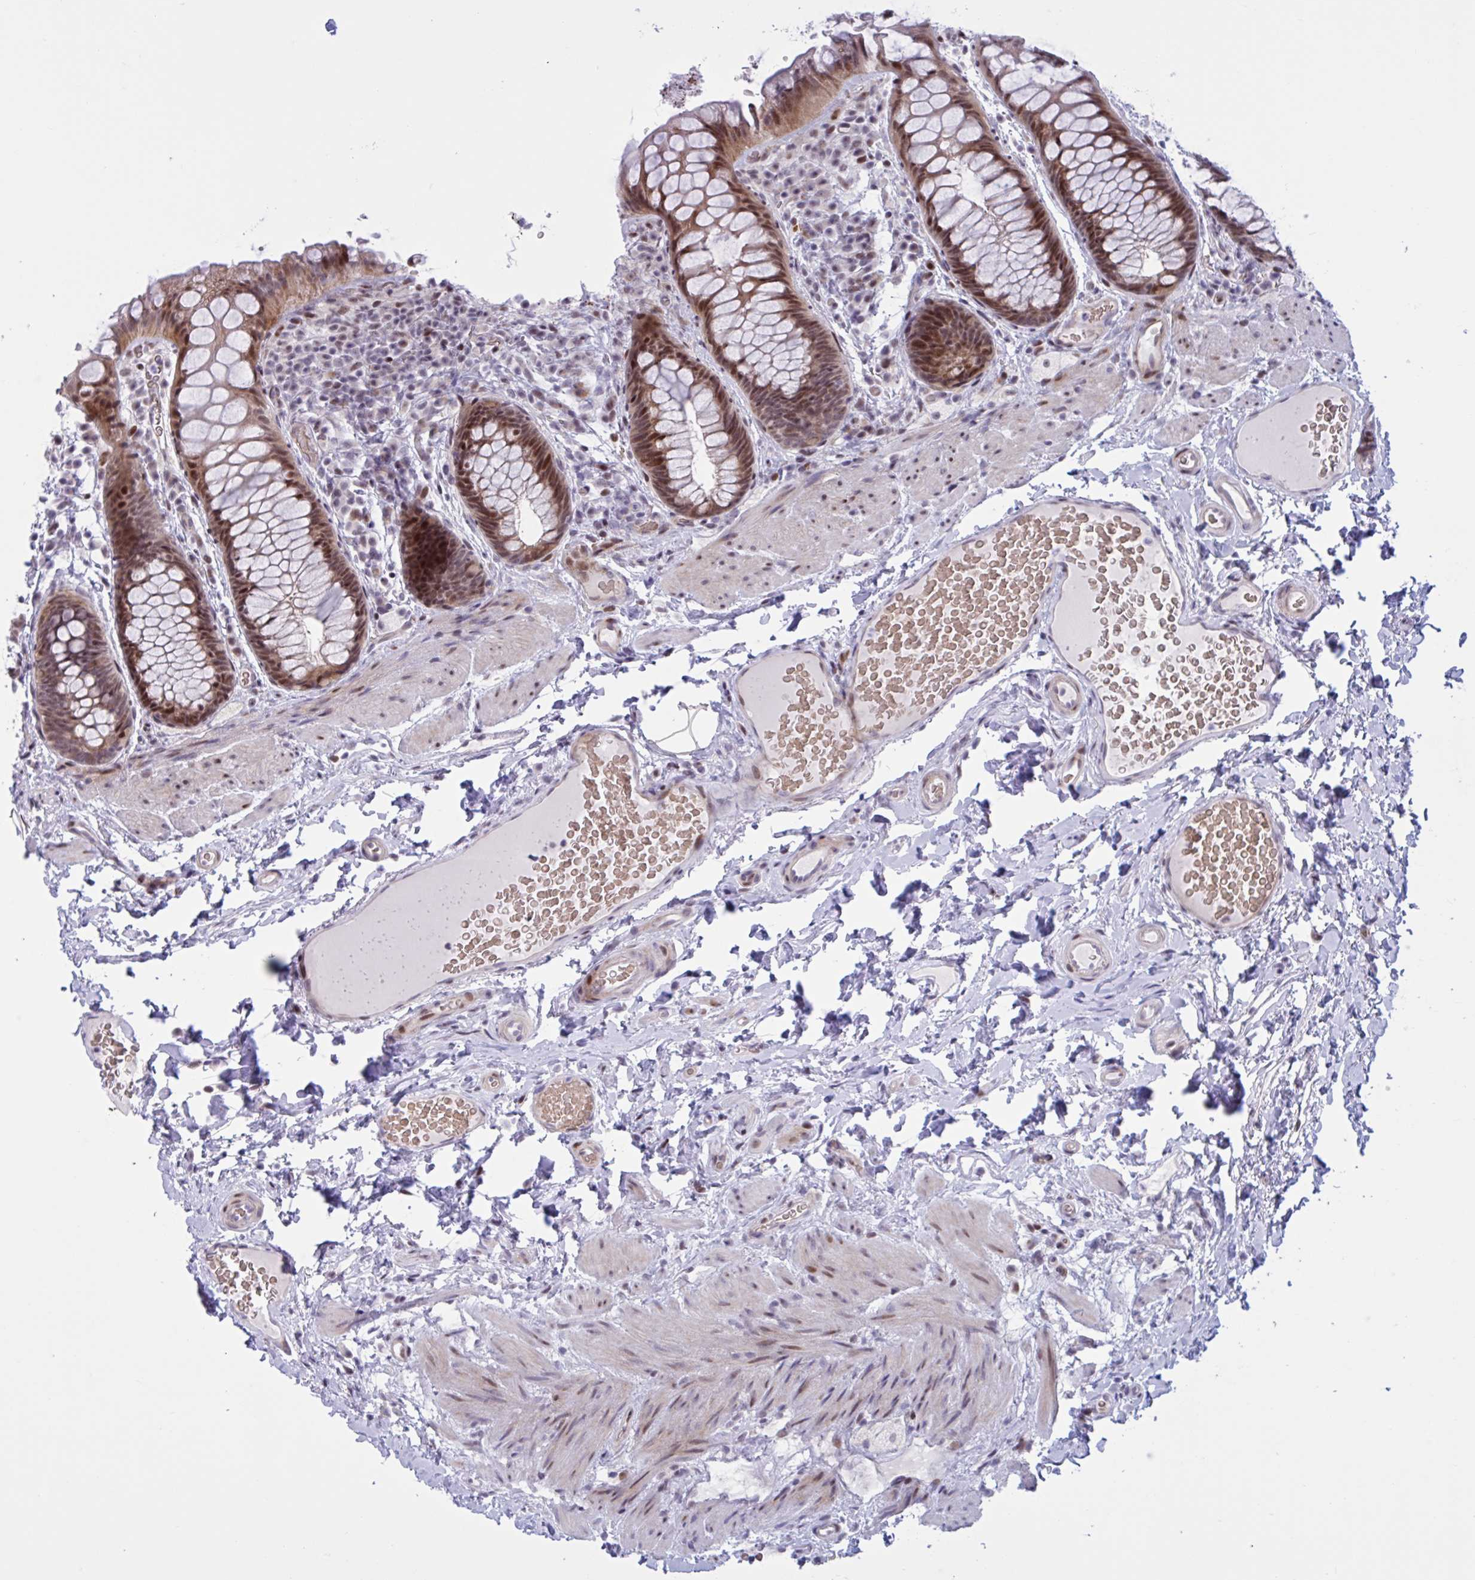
{"staining": {"intensity": "moderate", "quantity": ">75%", "location": "cytoplasmic/membranous,nuclear"}, "tissue": "rectum", "cell_type": "Glandular cells", "image_type": "normal", "snomed": [{"axis": "morphology", "description": "Normal tissue, NOS"}, {"axis": "topography", "description": "Rectum"}], "caption": "Benign rectum was stained to show a protein in brown. There is medium levels of moderate cytoplasmic/membranous,nuclear positivity in approximately >75% of glandular cells. (Brightfield microscopy of DAB IHC at high magnification).", "gene": "RBL1", "patient": {"sex": "female", "age": 69}}